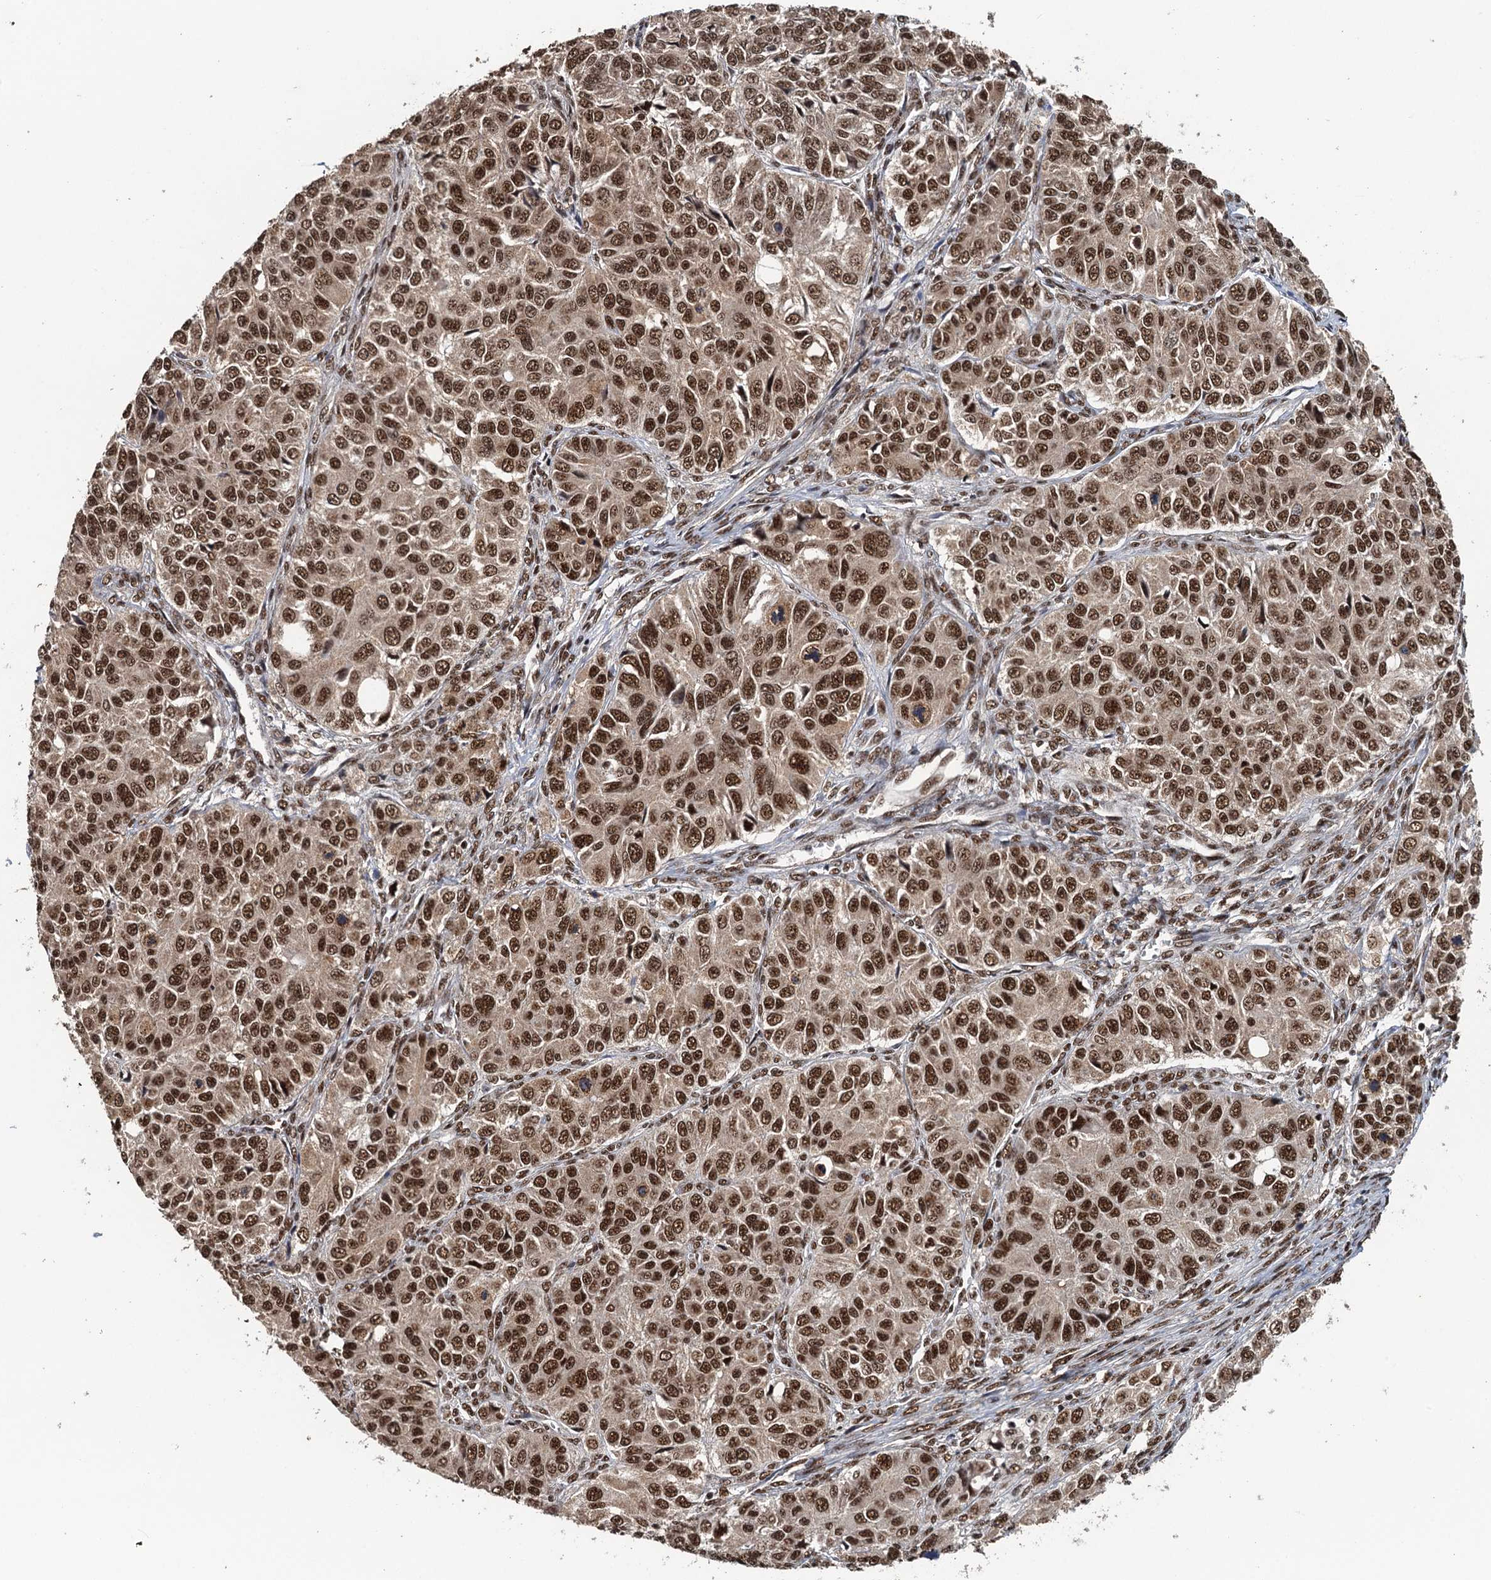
{"staining": {"intensity": "moderate", "quantity": ">75%", "location": "nuclear"}, "tissue": "ovarian cancer", "cell_type": "Tumor cells", "image_type": "cancer", "snomed": [{"axis": "morphology", "description": "Carcinoma, endometroid"}, {"axis": "topography", "description": "Ovary"}], "caption": "This photomicrograph shows immunohistochemistry (IHC) staining of endometroid carcinoma (ovarian), with medium moderate nuclear staining in about >75% of tumor cells.", "gene": "ZC3H18", "patient": {"sex": "female", "age": 51}}